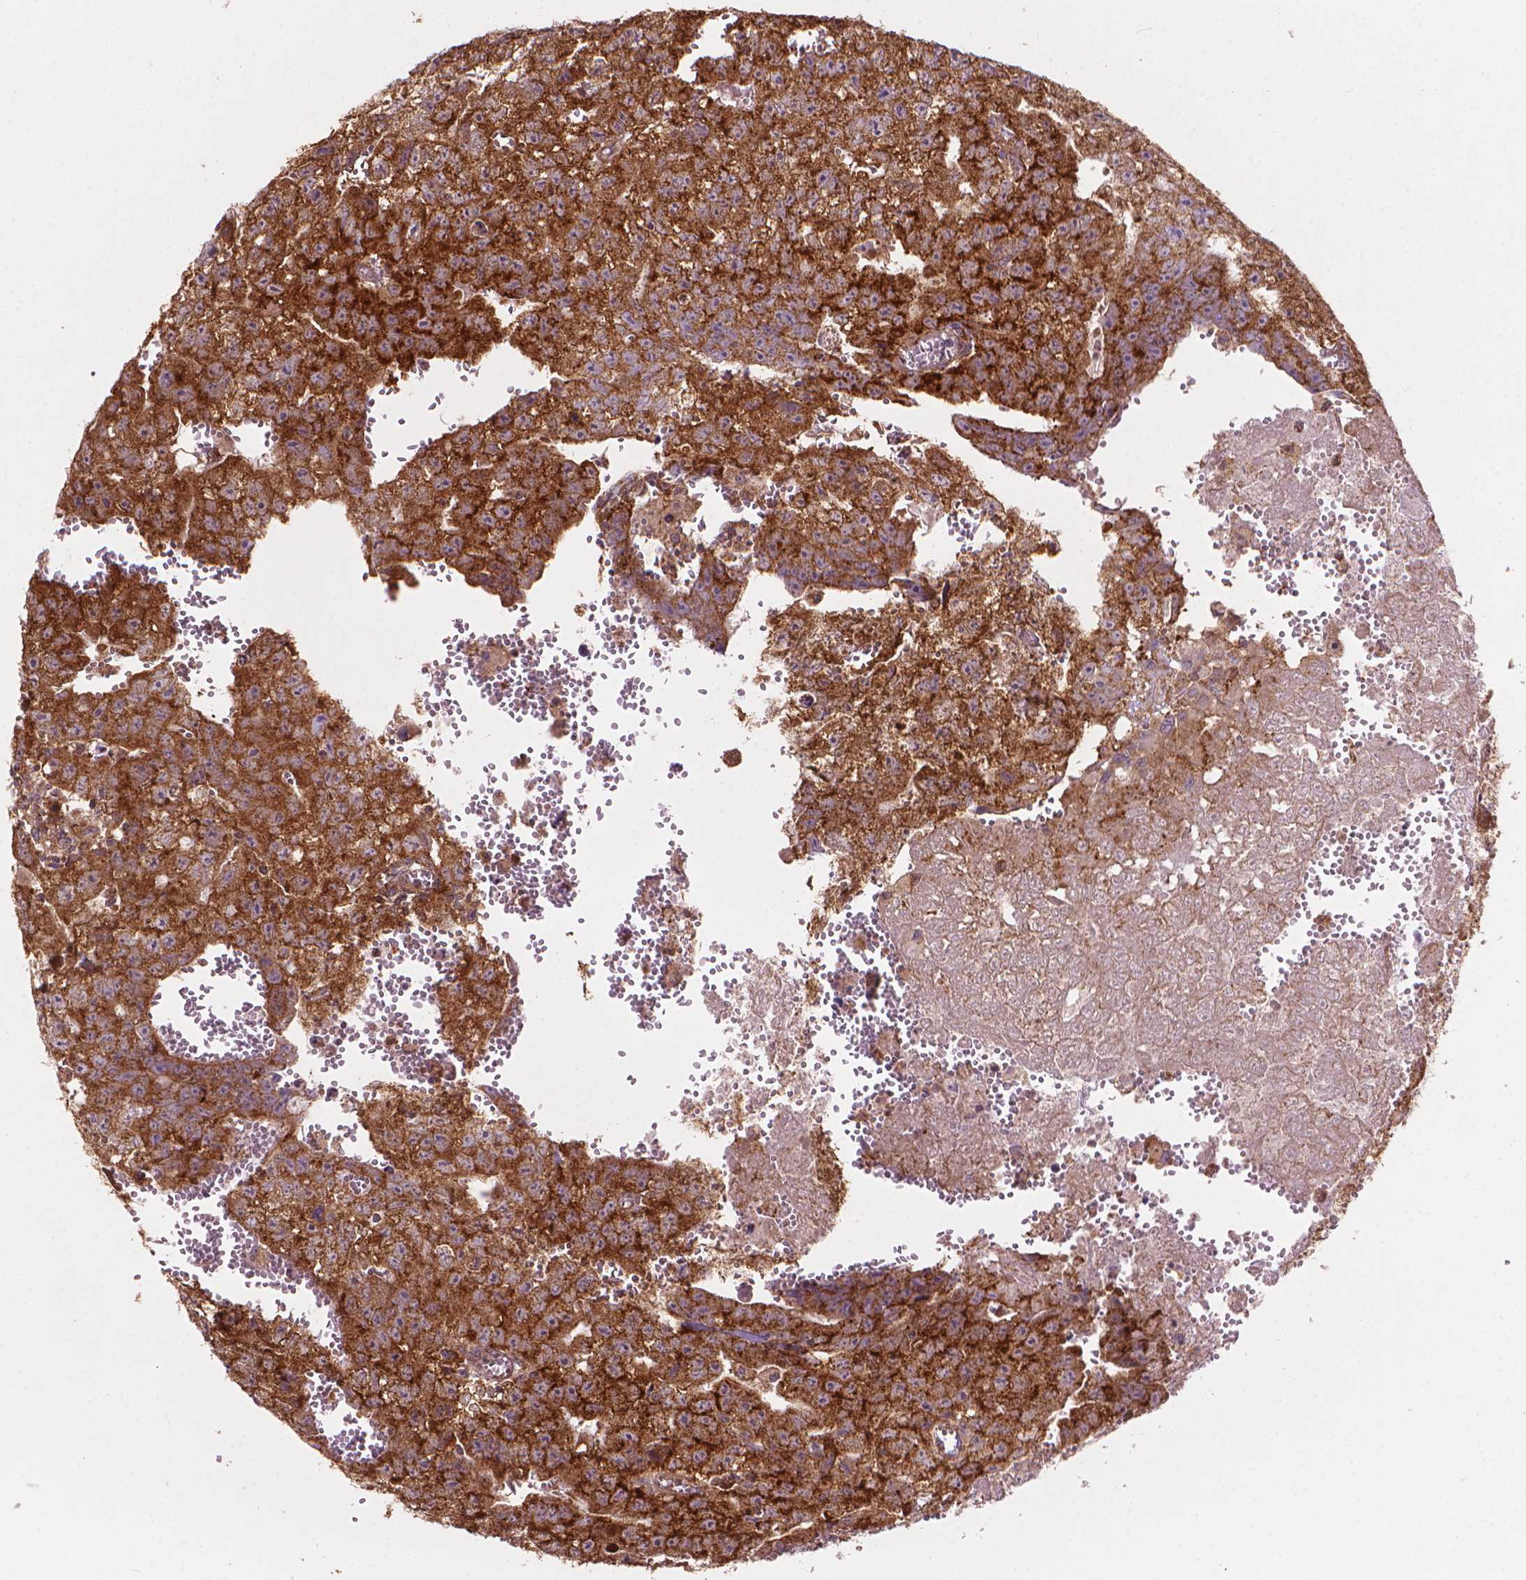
{"staining": {"intensity": "moderate", "quantity": ">75%", "location": "cytoplasmic/membranous"}, "tissue": "testis cancer", "cell_type": "Tumor cells", "image_type": "cancer", "snomed": [{"axis": "morphology", "description": "Carcinoma, Embryonal, NOS"}, {"axis": "morphology", "description": "Teratoma, malignant, NOS"}, {"axis": "topography", "description": "Testis"}], "caption": "Tumor cells demonstrate moderate cytoplasmic/membranous staining in about >75% of cells in testis embryonal carcinoma.", "gene": "VARS2", "patient": {"sex": "male", "age": 24}}